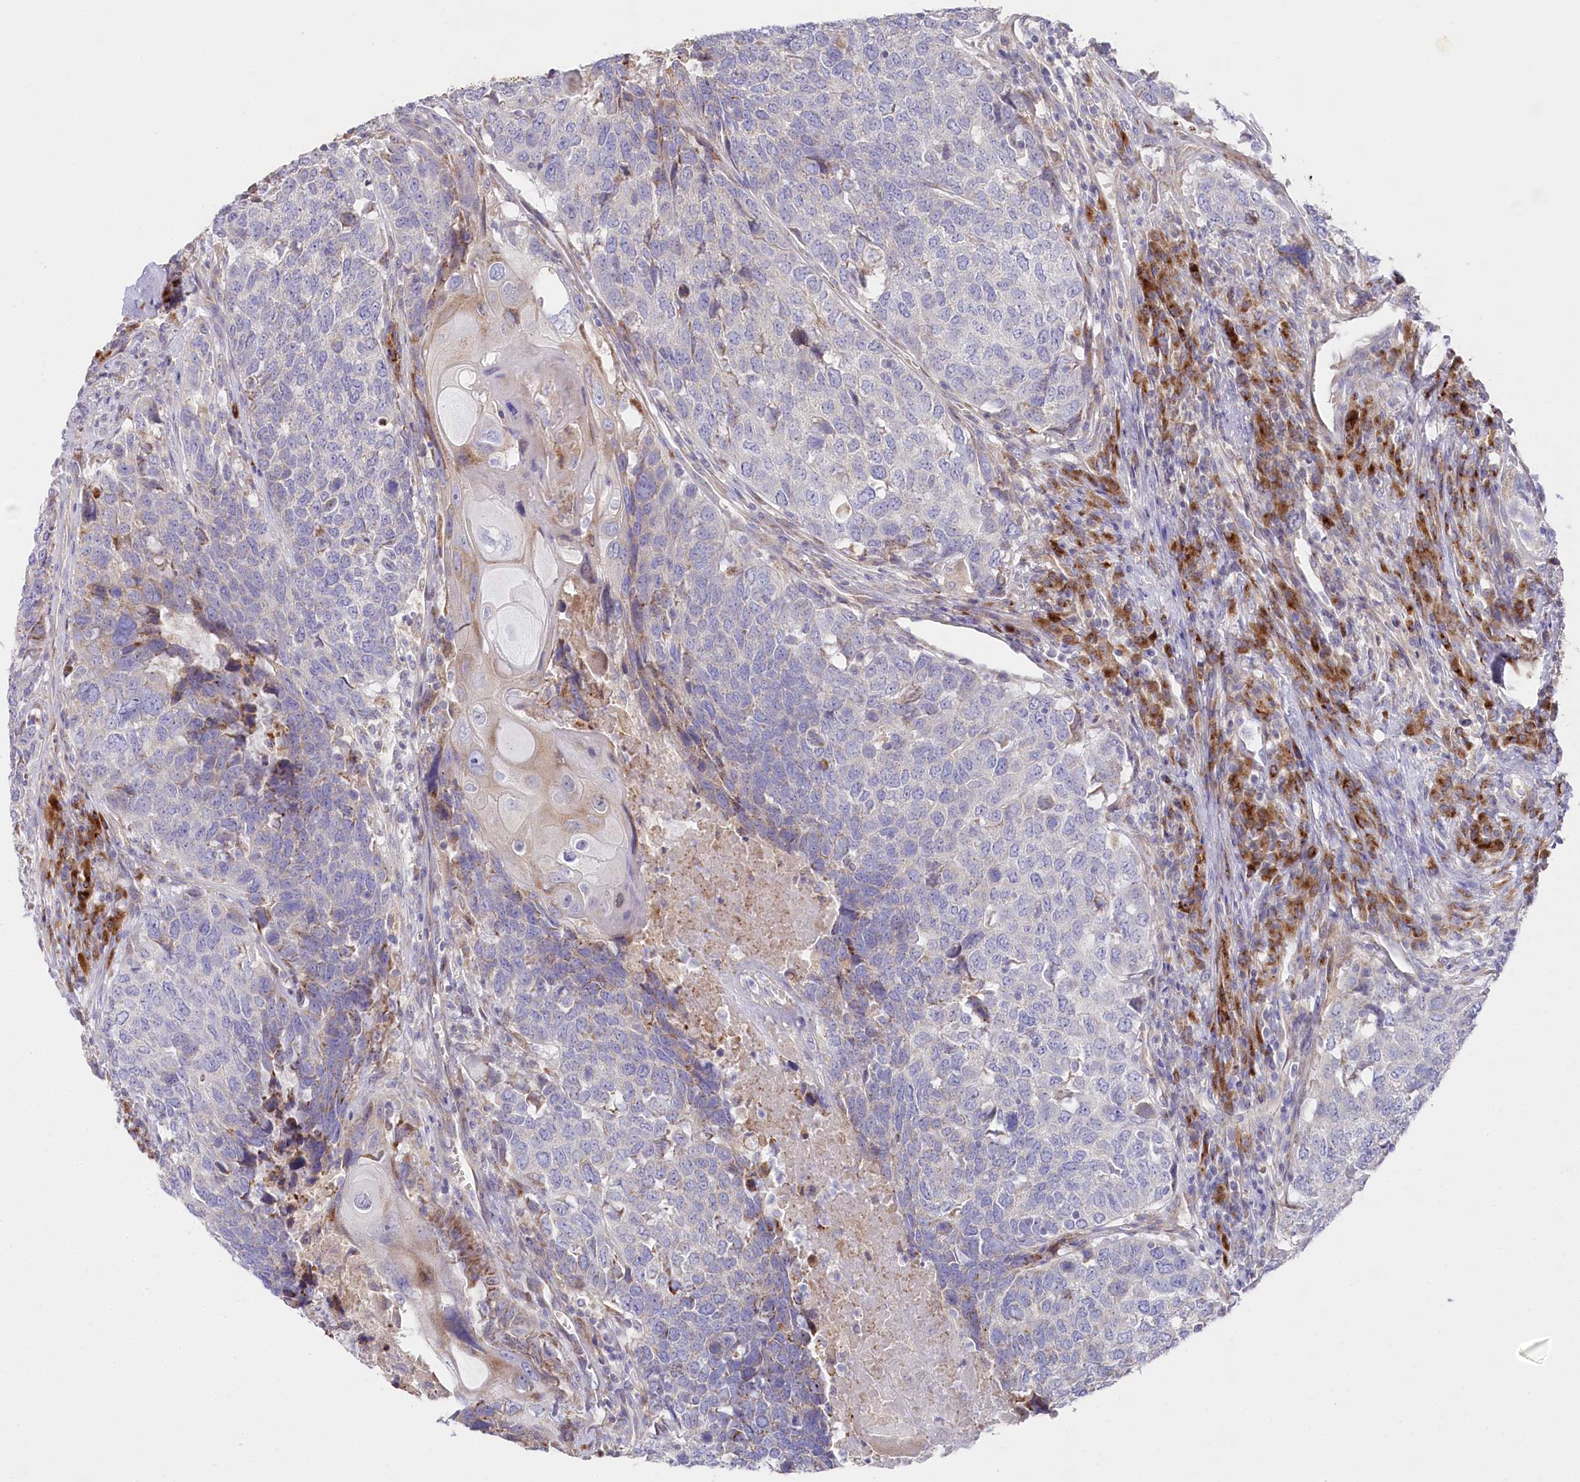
{"staining": {"intensity": "negative", "quantity": "none", "location": "none"}, "tissue": "head and neck cancer", "cell_type": "Tumor cells", "image_type": "cancer", "snomed": [{"axis": "morphology", "description": "Squamous cell carcinoma, NOS"}, {"axis": "topography", "description": "Head-Neck"}], "caption": "Tumor cells show no significant staining in squamous cell carcinoma (head and neck).", "gene": "POGLUT1", "patient": {"sex": "male", "age": 66}}